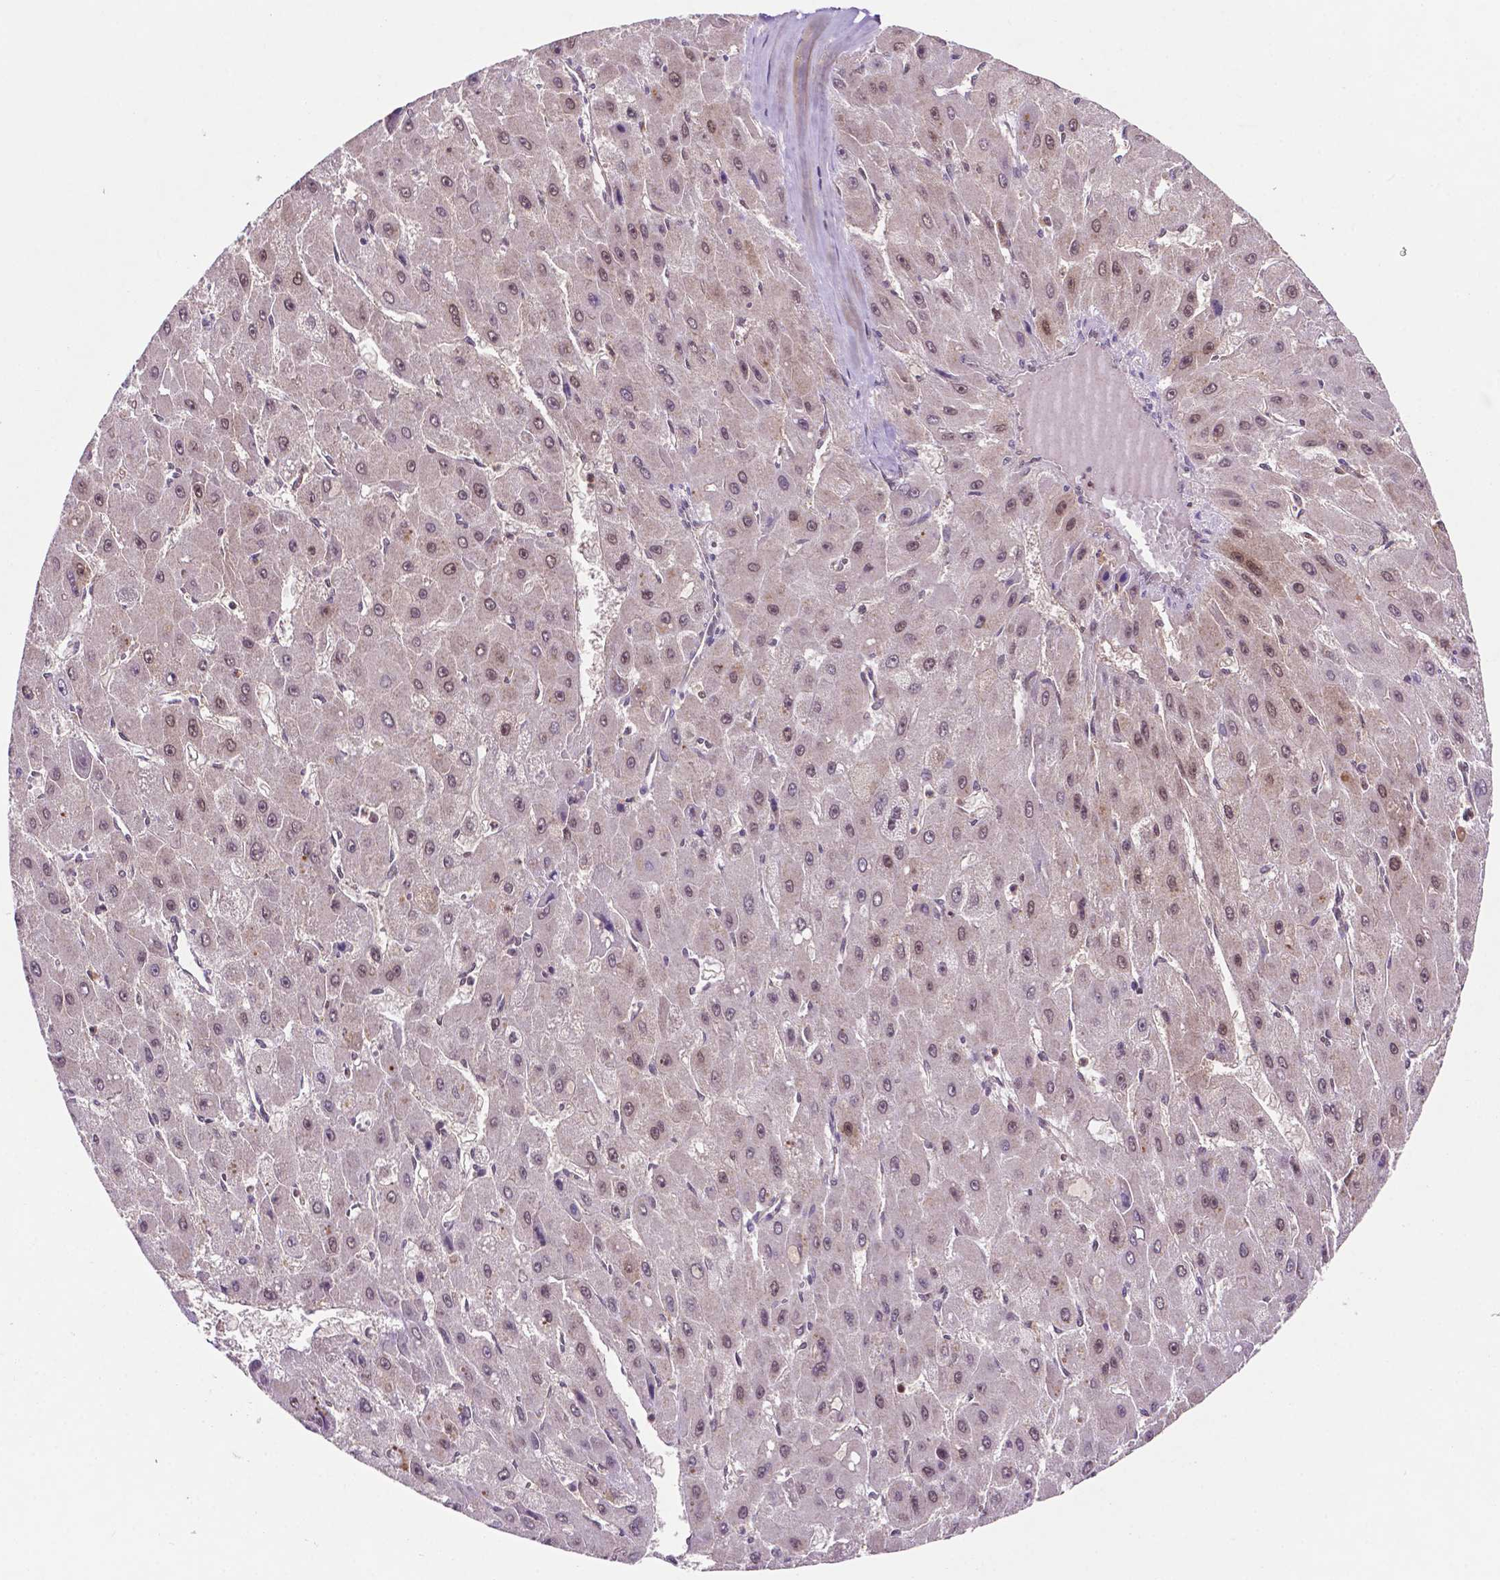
{"staining": {"intensity": "weak", "quantity": "25%-75%", "location": "nuclear"}, "tissue": "liver cancer", "cell_type": "Tumor cells", "image_type": "cancer", "snomed": [{"axis": "morphology", "description": "Carcinoma, Hepatocellular, NOS"}, {"axis": "topography", "description": "Liver"}], "caption": "This photomicrograph shows immunohistochemistry staining of human liver cancer (hepatocellular carcinoma), with low weak nuclear expression in about 25%-75% of tumor cells.", "gene": "UBE2L6", "patient": {"sex": "female", "age": 25}}